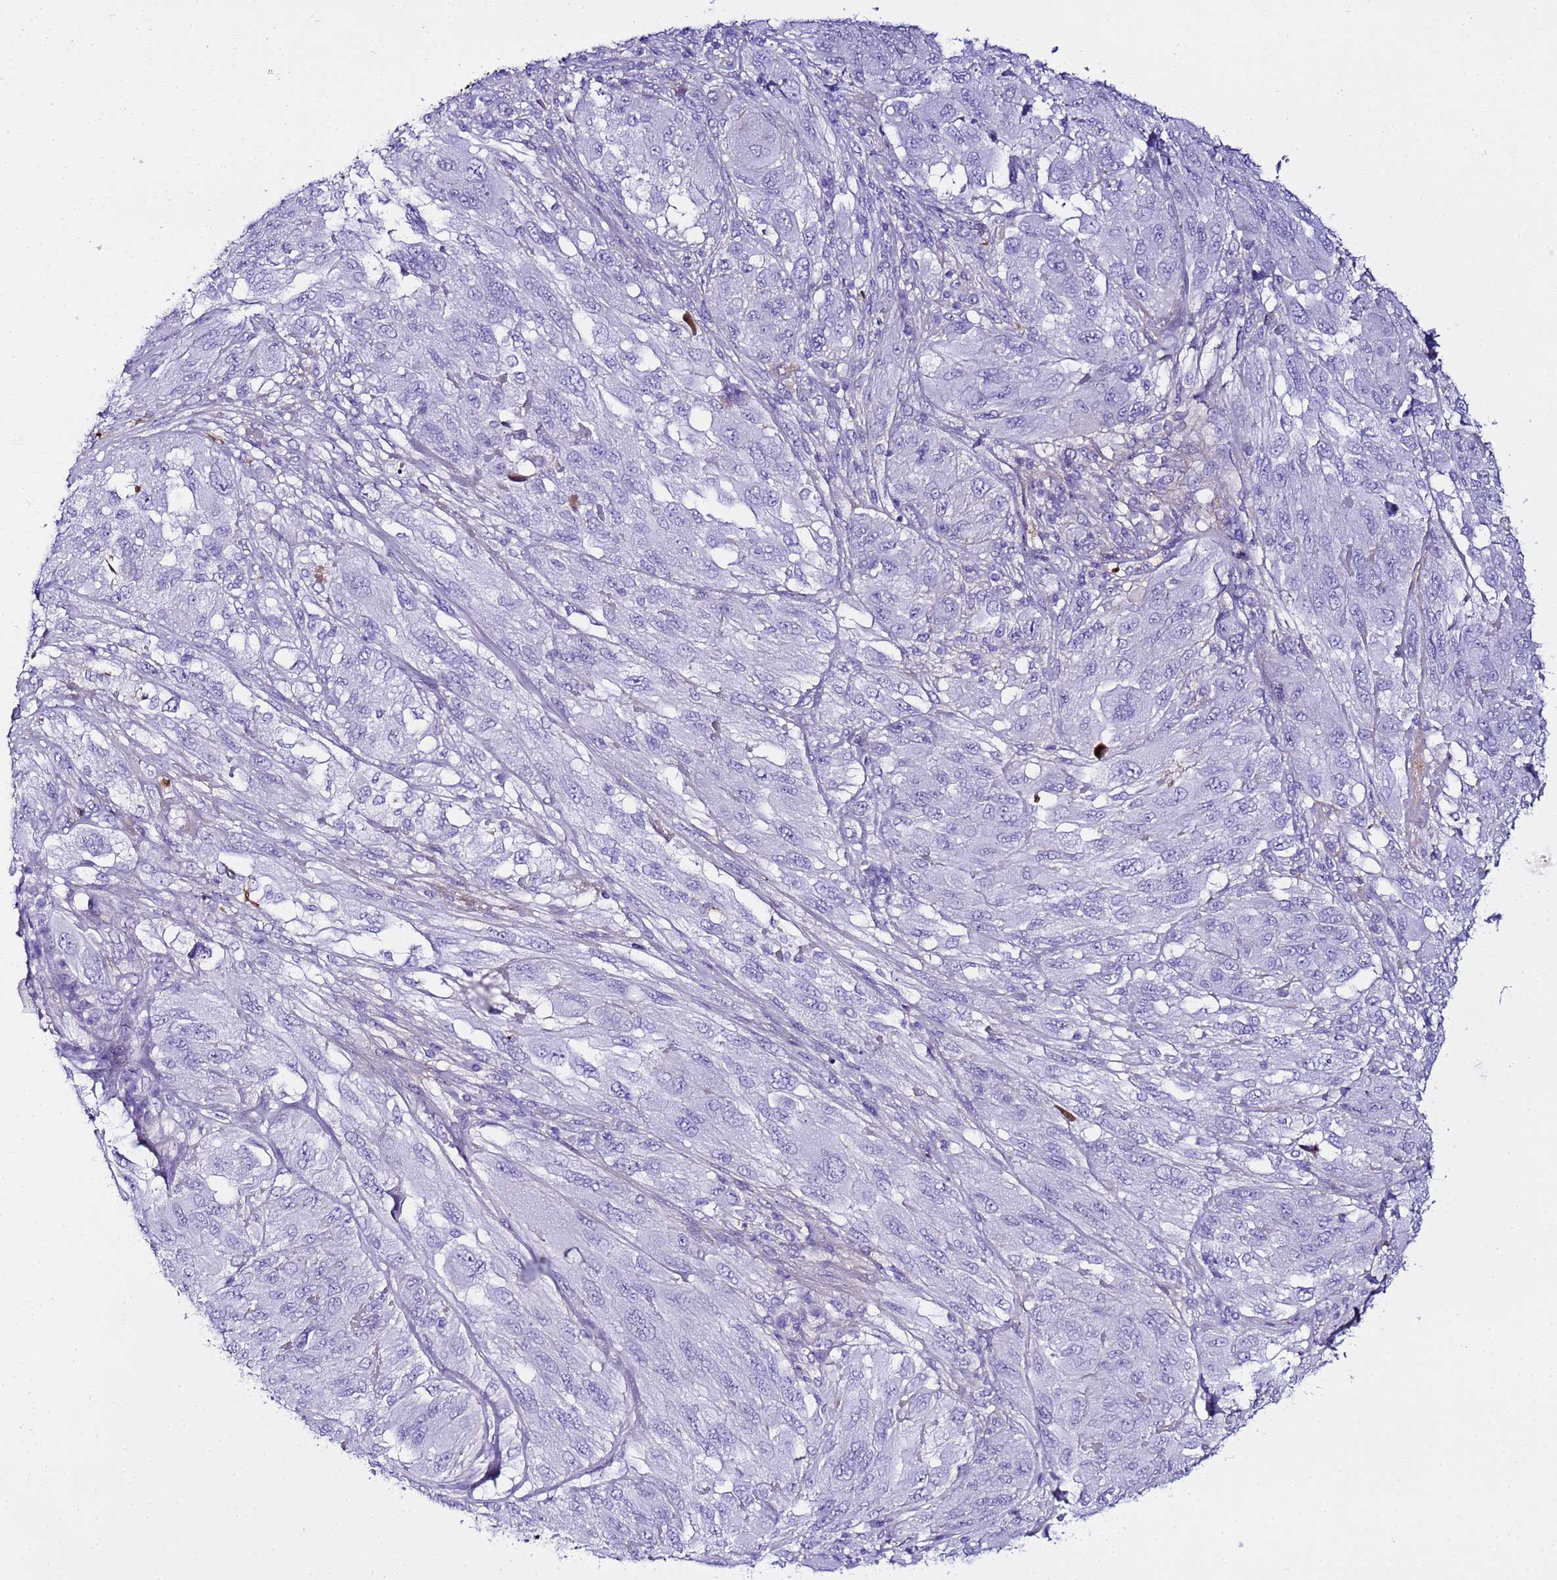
{"staining": {"intensity": "negative", "quantity": "none", "location": "none"}, "tissue": "melanoma", "cell_type": "Tumor cells", "image_type": "cancer", "snomed": [{"axis": "morphology", "description": "Malignant melanoma, NOS"}, {"axis": "topography", "description": "Skin"}], "caption": "The histopathology image exhibits no significant expression in tumor cells of malignant melanoma.", "gene": "CFHR2", "patient": {"sex": "female", "age": 91}}